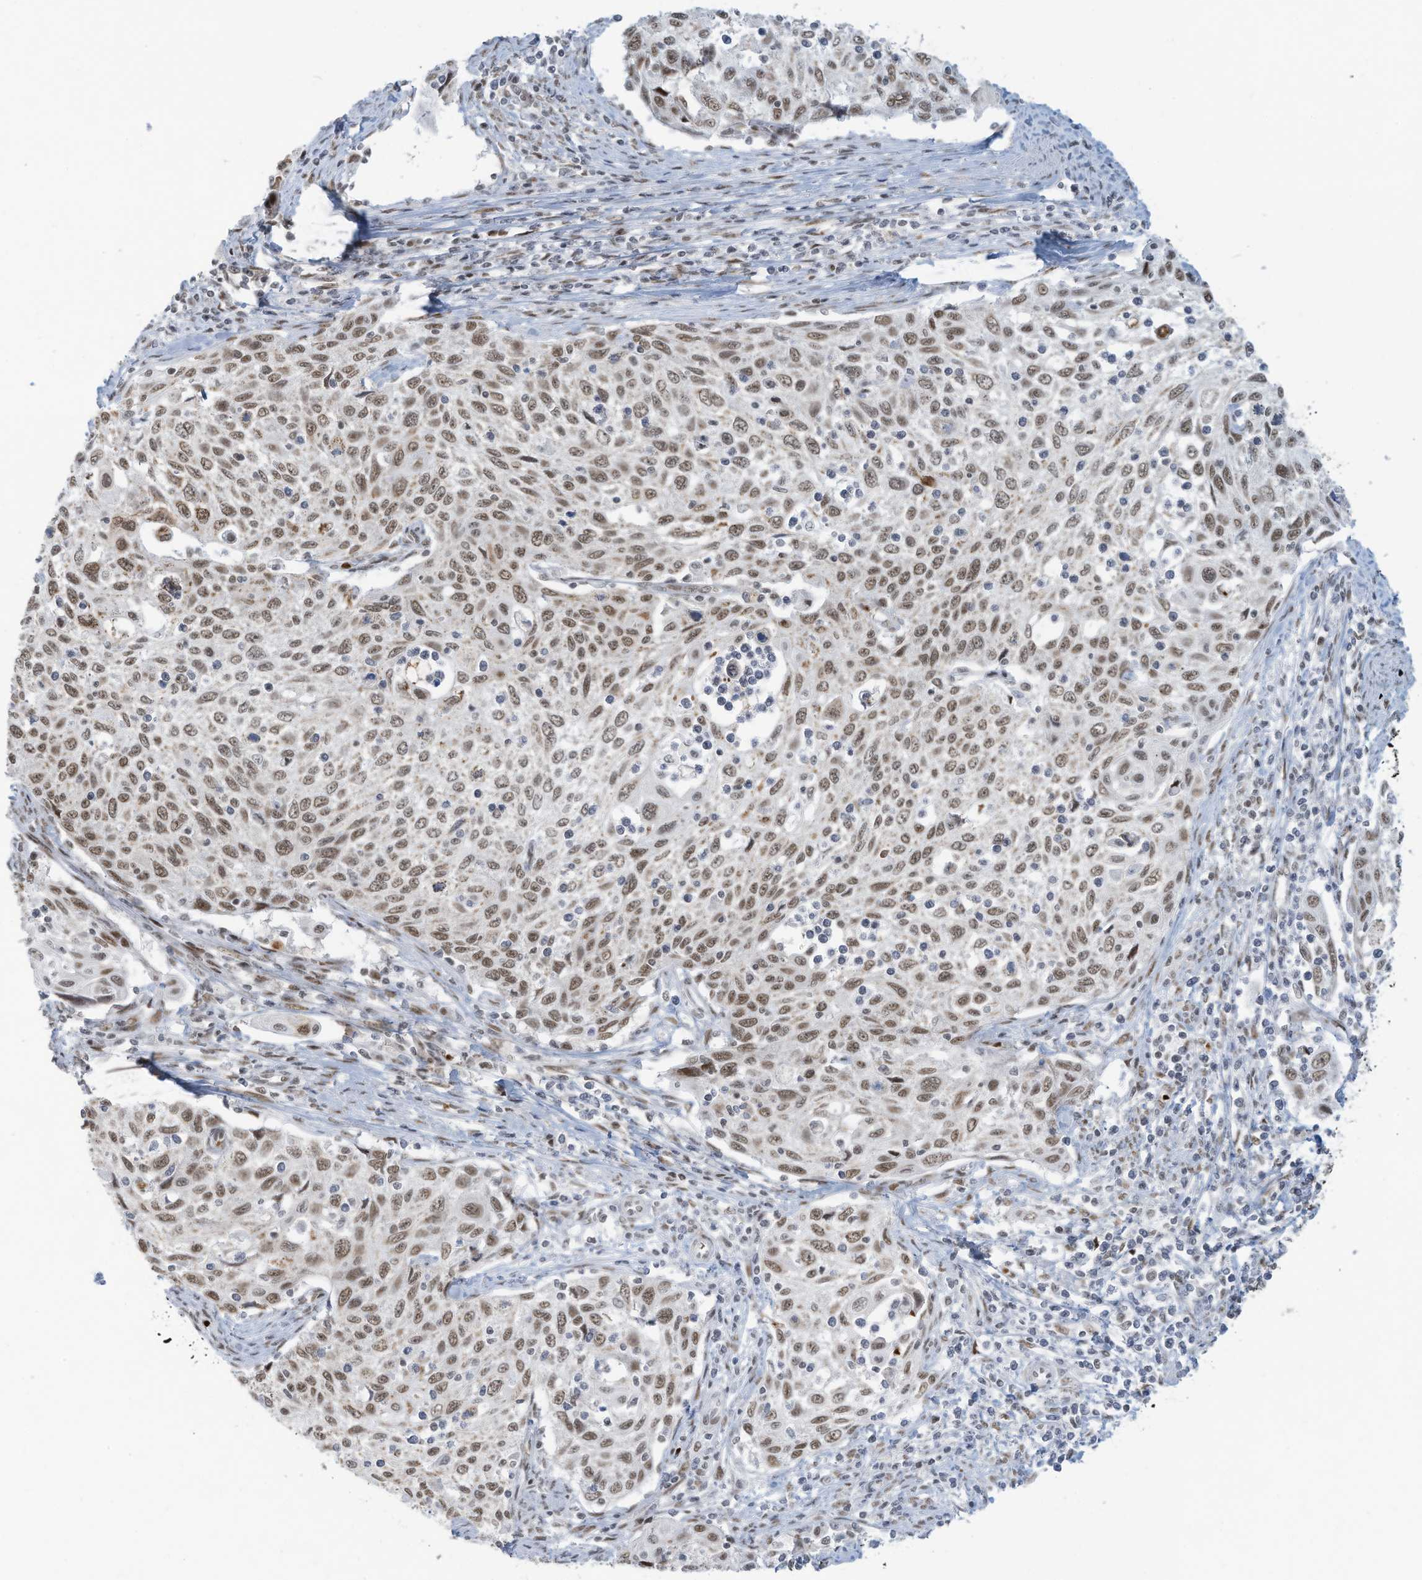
{"staining": {"intensity": "moderate", "quantity": ">75%", "location": "nuclear"}, "tissue": "cervical cancer", "cell_type": "Tumor cells", "image_type": "cancer", "snomed": [{"axis": "morphology", "description": "Squamous cell carcinoma, NOS"}, {"axis": "topography", "description": "Cervix"}], "caption": "IHC image of human cervical cancer (squamous cell carcinoma) stained for a protein (brown), which shows medium levels of moderate nuclear staining in approximately >75% of tumor cells.", "gene": "ECT2L", "patient": {"sex": "female", "age": 70}}